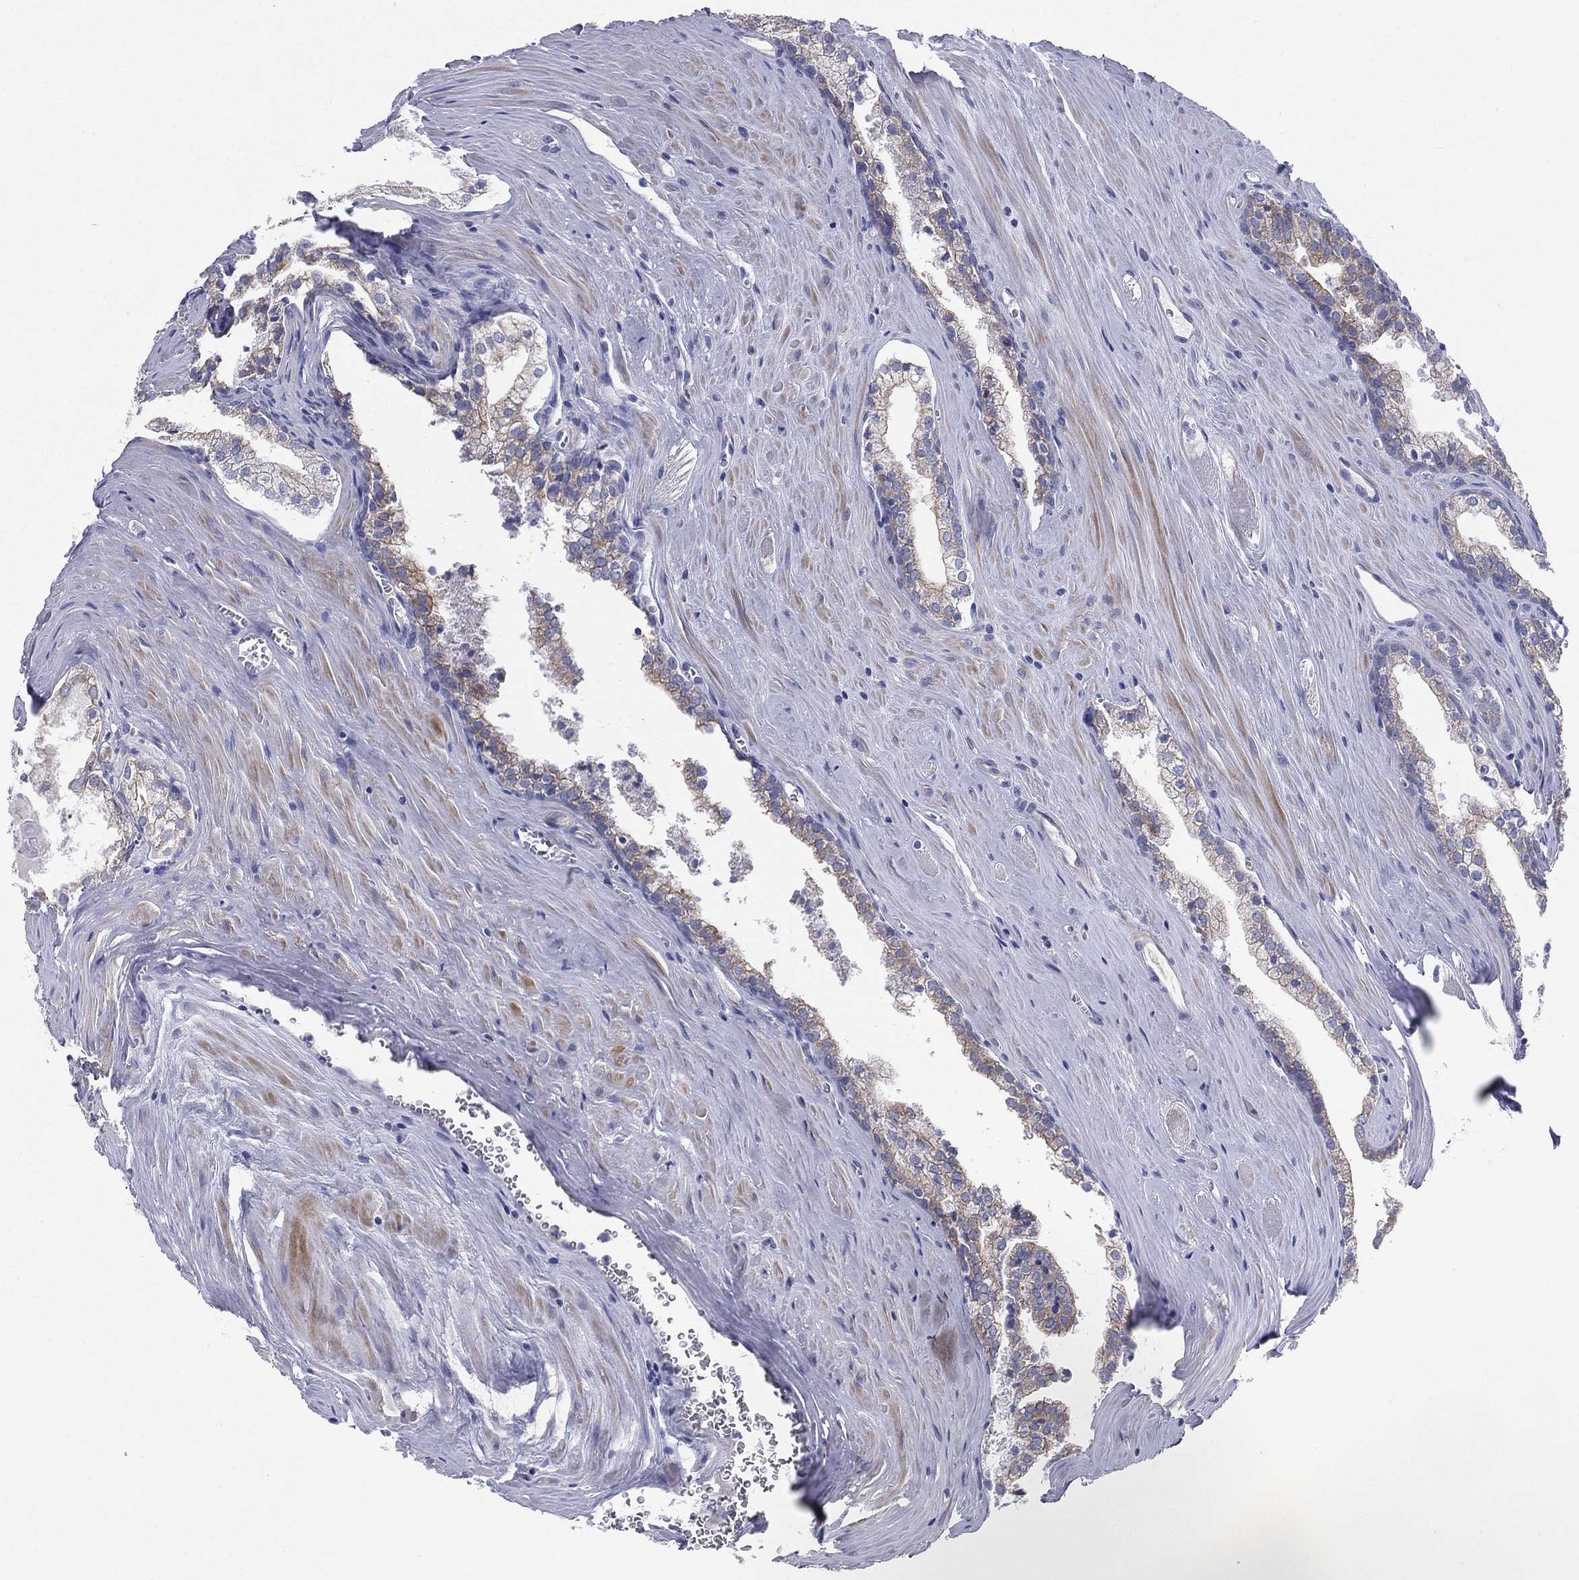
{"staining": {"intensity": "moderate", "quantity": "<25%", "location": "cytoplasmic/membranous"}, "tissue": "prostate cancer", "cell_type": "Tumor cells", "image_type": "cancer", "snomed": [{"axis": "morphology", "description": "Adenocarcinoma, NOS"}, {"axis": "topography", "description": "Prostate"}], "caption": "Tumor cells demonstrate moderate cytoplasmic/membranous staining in about <25% of cells in prostate cancer. (Stains: DAB in brown, nuclei in blue, Microscopy: brightfield microscopy at high magnification).", "gene": "PWWP3A", "patient": {"sex": "male", "age": 72}}